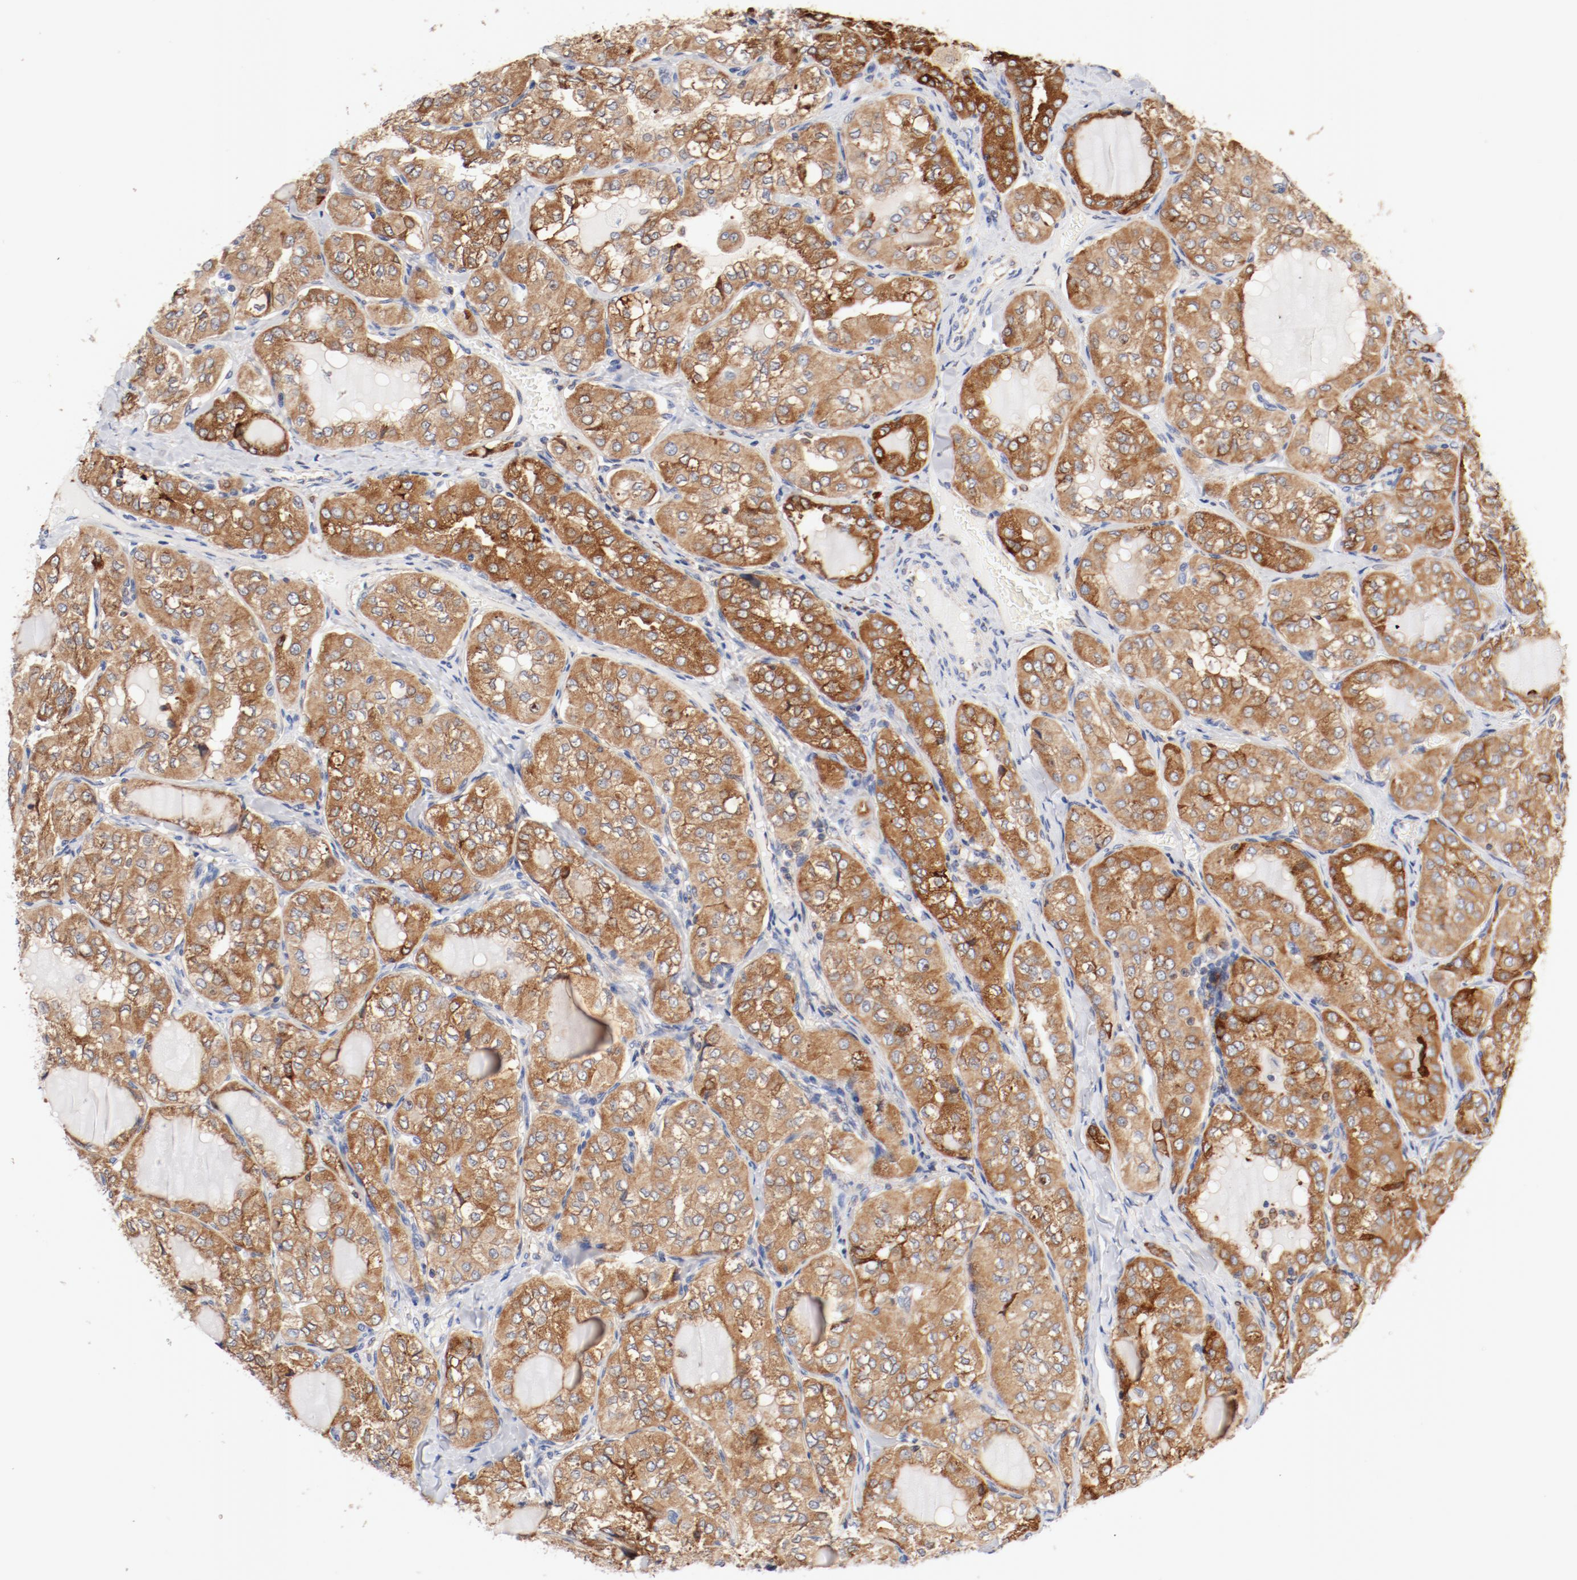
{"staining": {"intensity": "moderate", "quantity": ">75%", "location": "cytoplasmic/membranous"}, "tissue": "thyroid cancer", "cell_type": "Tumor cells", "image_type": "cancer", "snomed": [{"axis": "morphology", "description": "Papillary adenocarcinoma, NOS"}, {"axis": "topography", "description": "Thyroid gland"}], "caption": "IHC staining of papillary adenocarcinoma (thyroid), which shows medium levels of moderate cytoplasmic/membranous expression in approximately >75% of tumor cells indicating moderate cytoplasmic/membranous protein staining. The staining was performed using DAB (3,3'-diaminobenzidine) (brown) for protein detection and nuclei were counterstained in hematoxylin (blue).", "gene": "PDPK1", "patient": {"sex": "male", "age": 20}}